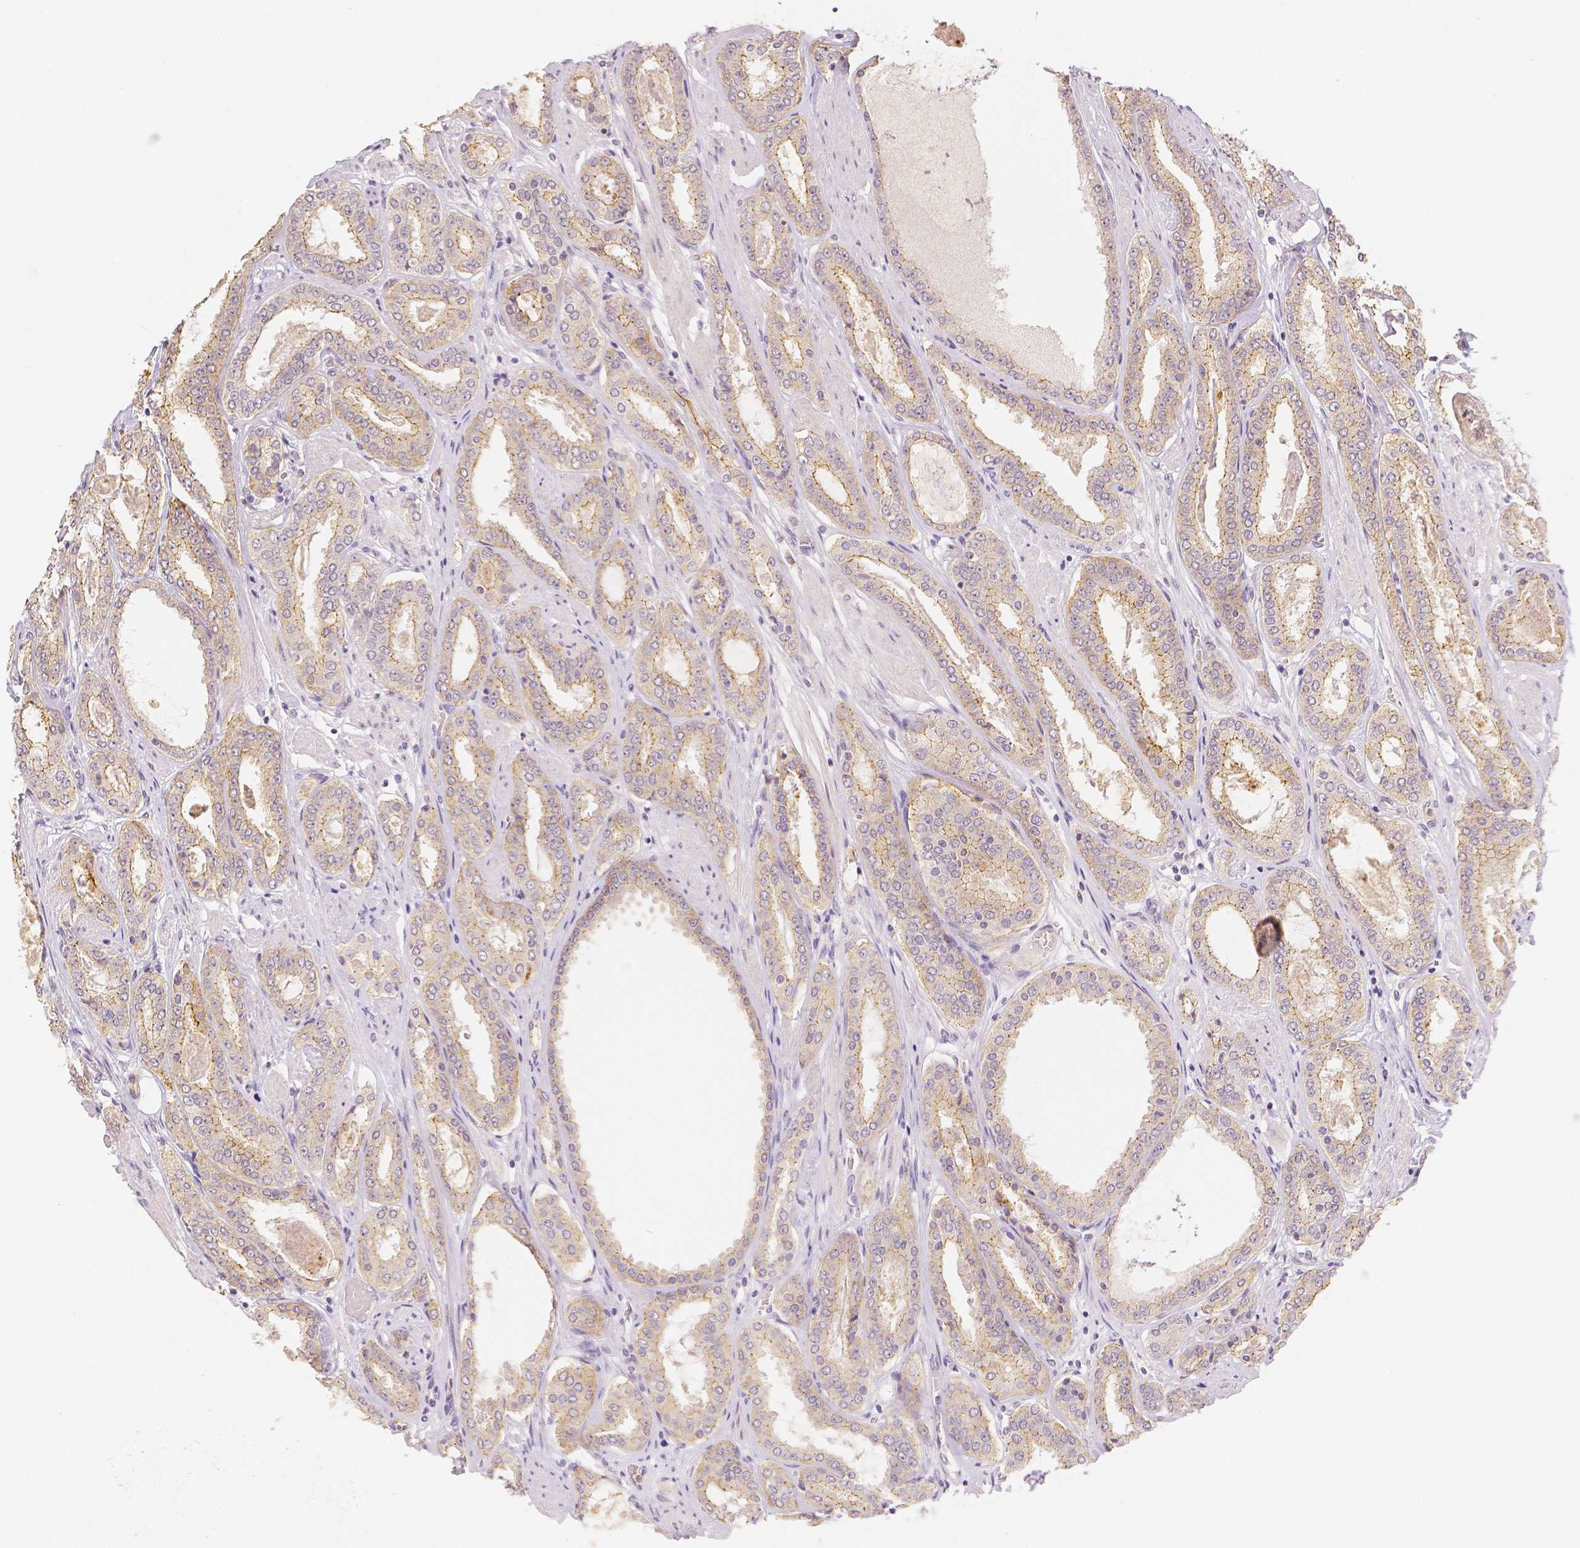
{"staining": {"intensity": "weak", "quantity": ">75%", "location": "cytoplasmic/membranous"}, "tissue": "prostate cancer", "cell_type": "Tumor cells", "image_type": "cancer", "snomed": [{"axis": "morphology", "description": "Adenocarcinoma, High grade"}, {"axis": "topography", "description": "Prostate"}], "caption": "An image of prostate cancer stained for a protein demonstrates weak cytoplasmic/membranous brown staining in tumor cells.", "gene": "OCLN", "patient": {"sex": "male", "age": 63}}